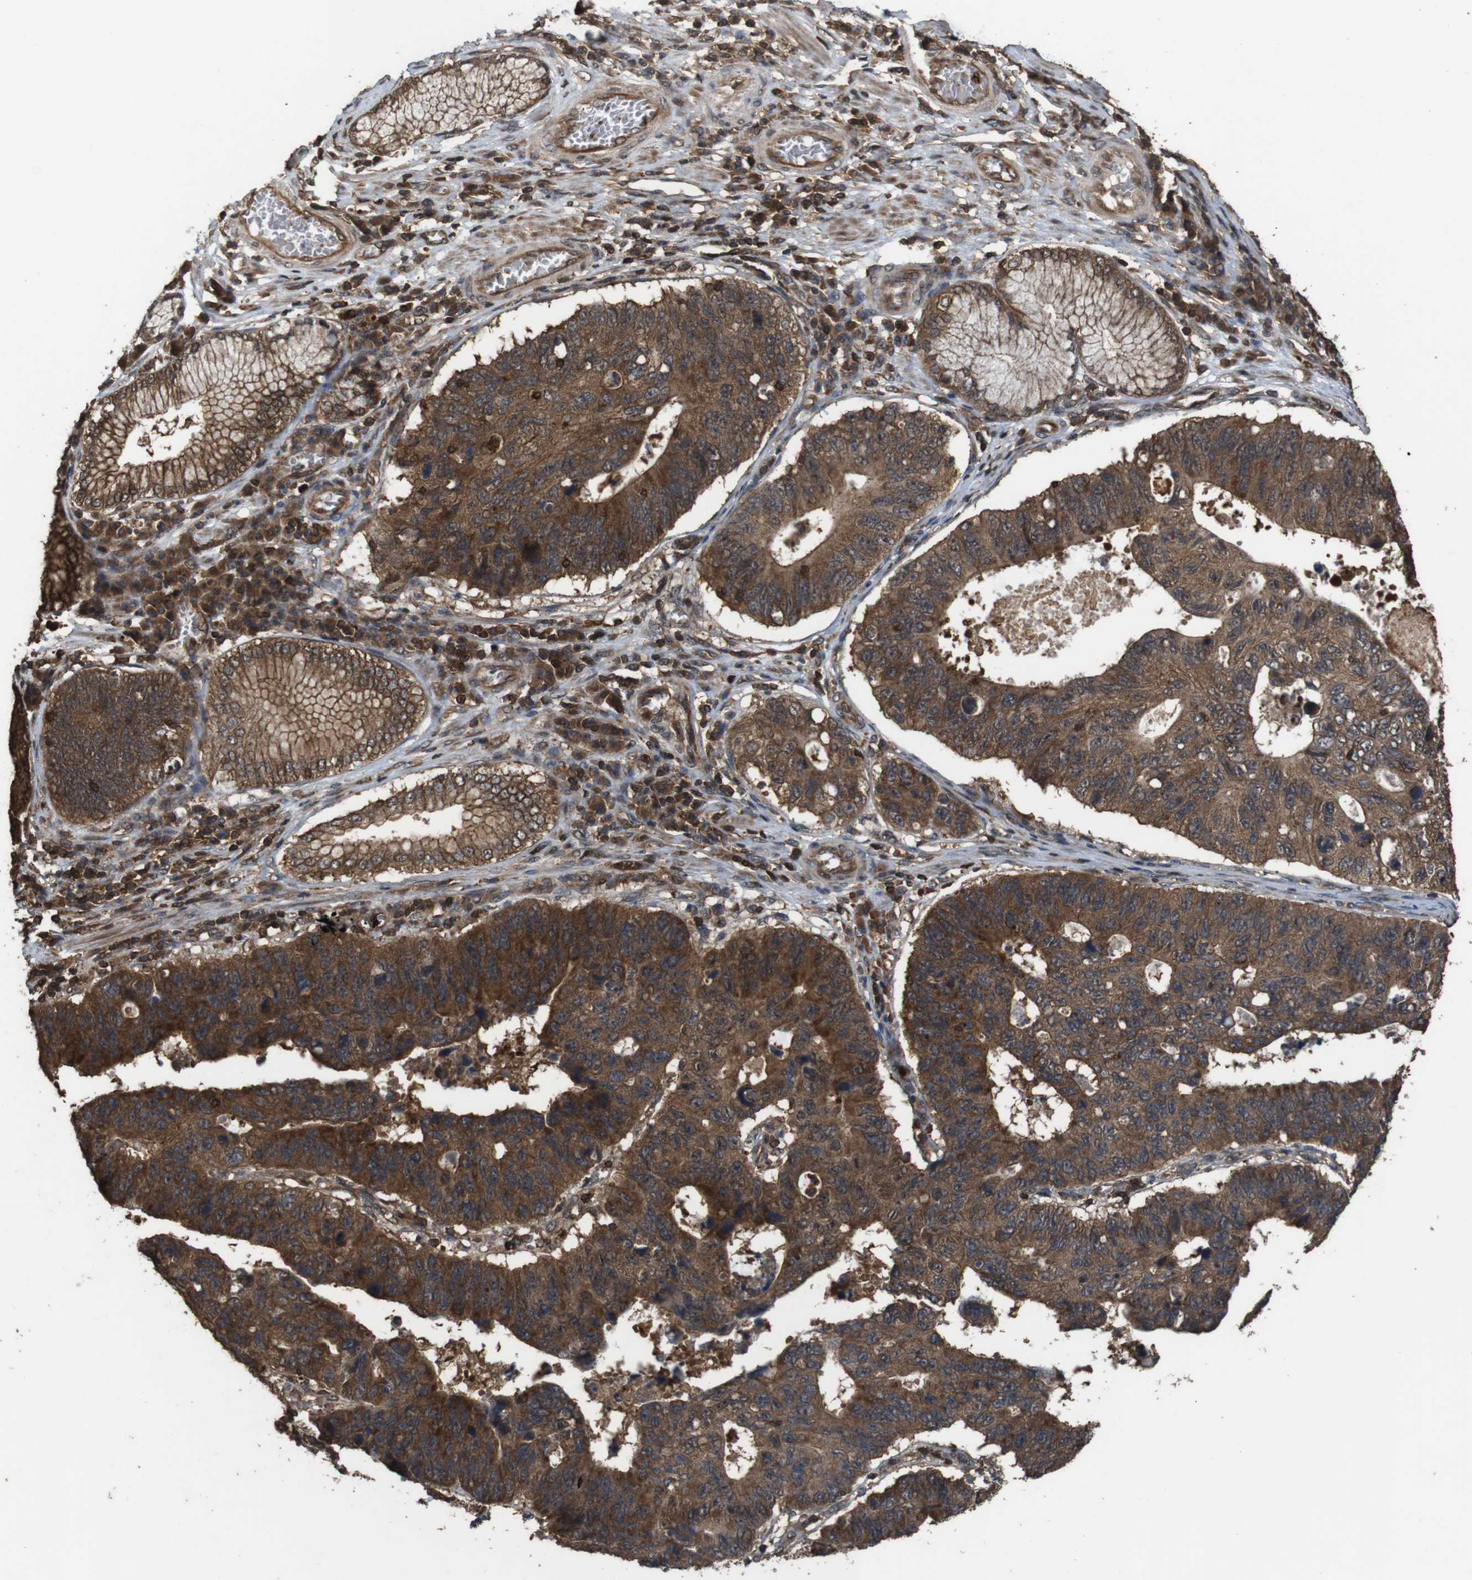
{"staining": {"intensity": "strong", "quantity": ">75%", "location": "cytoplasmic/membranous"}, "tissue": "stomach cancer", "cell_type": "Tumor cells", "image_type": "cancer", "snomed": [{"axis": "morphology", "description": "Adenocarcinoma, NOS"}, {"axis": "topography", "description": "Stomach"}], "caption": "A brown stain shows strong cytoplasmic/membranous staining of a protein in stomach cancer (adenocarcinoma) tumor cells.", "gene": "BAG4", "patient": {"sex": "male", "age": 59}}